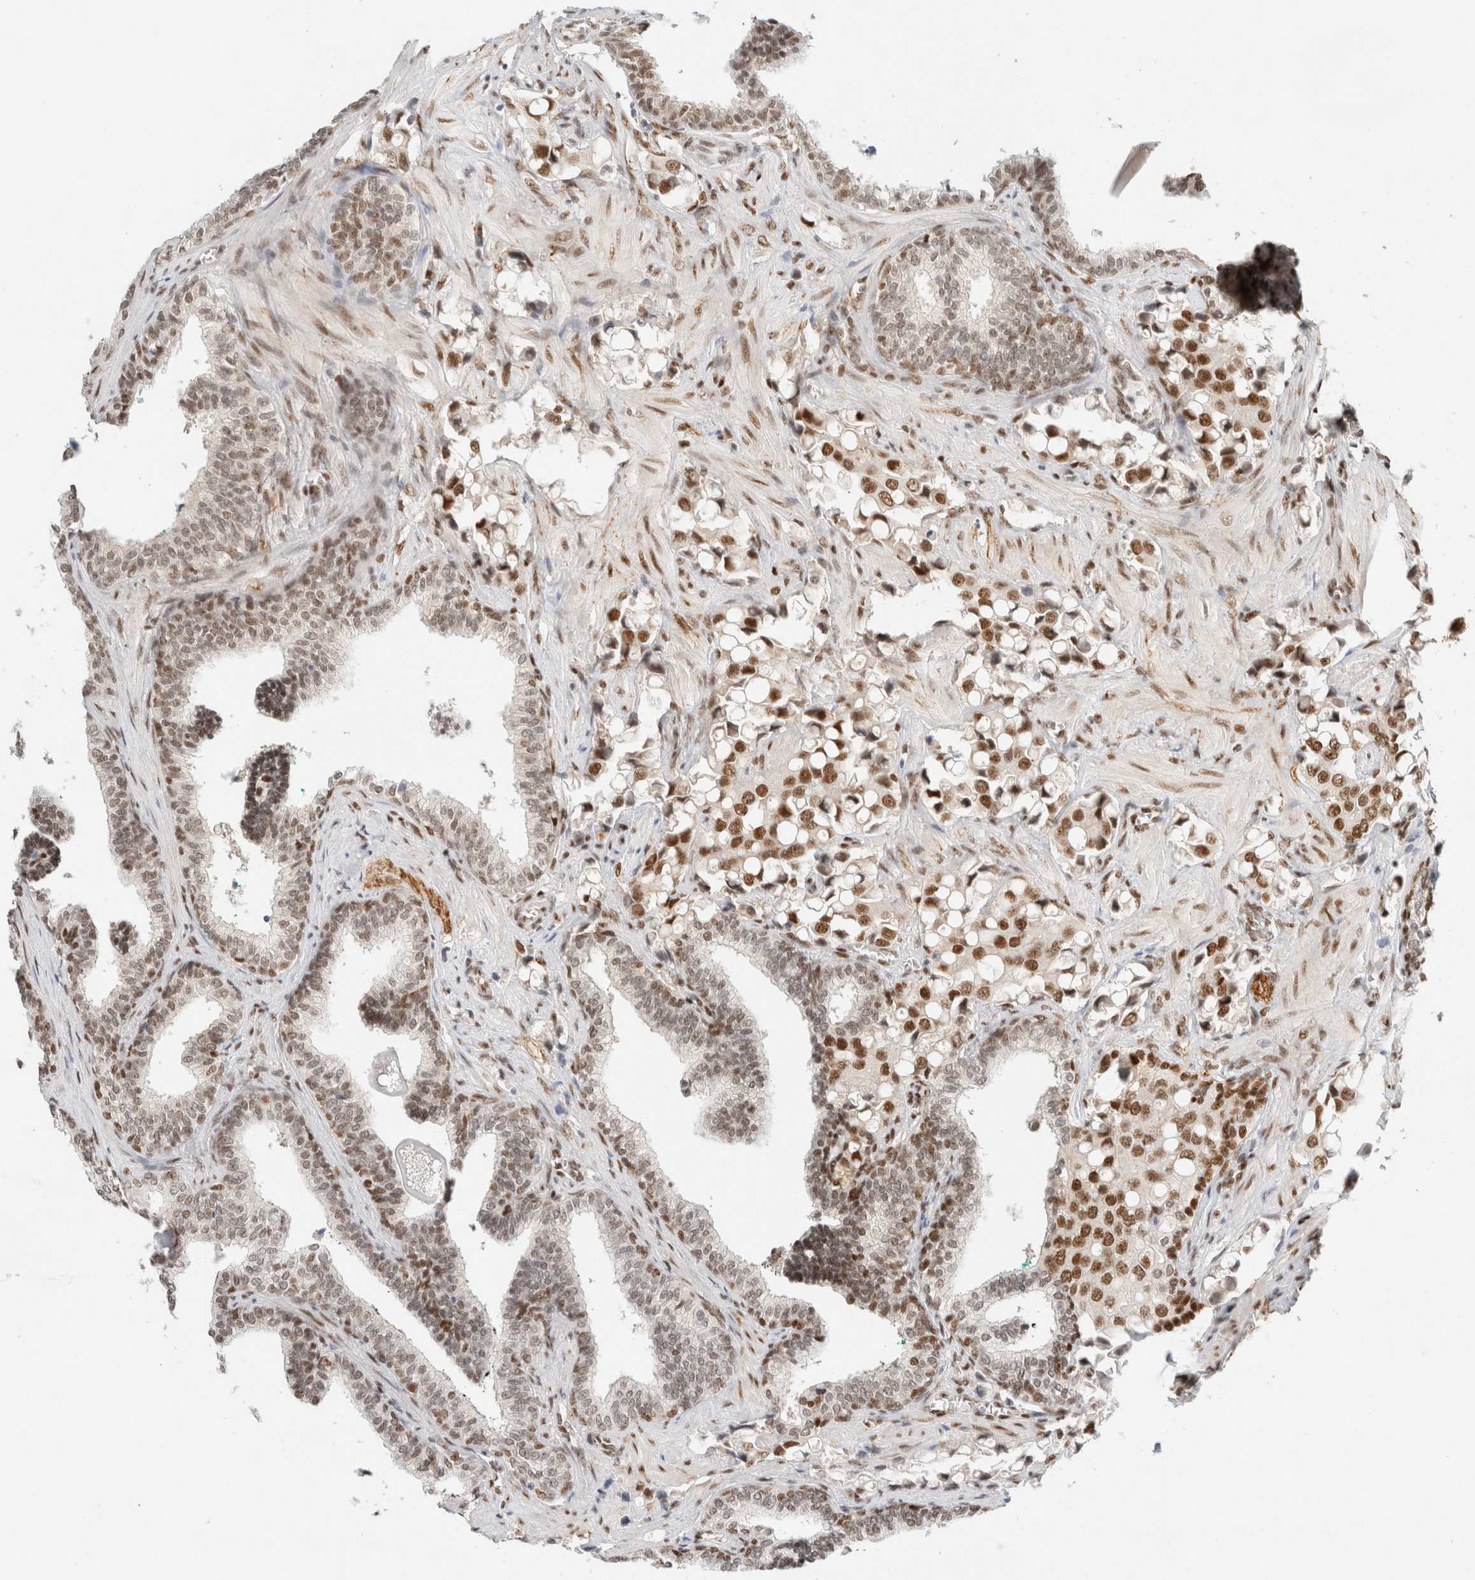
{"staining": {"intensity": "strong", "quantity": ">75%", "location": "nuclear"}, "tissue": "prostate cancer", "cell_type": "Tumor cells", "image_type": "cancer", "snomed": [{"axis": "morphology", "description": "Adenocarcinoma, High grade"}, {"axis": "topography", "description": "Prostate"}], "caption": "High-power microscopy captured an IHC image of prostate cancer, revealing strong nuclear positivity in approximately >75% of tumor cells.", "gene": "ZNF768", "patient": {"sex": "male", "age": 52}}